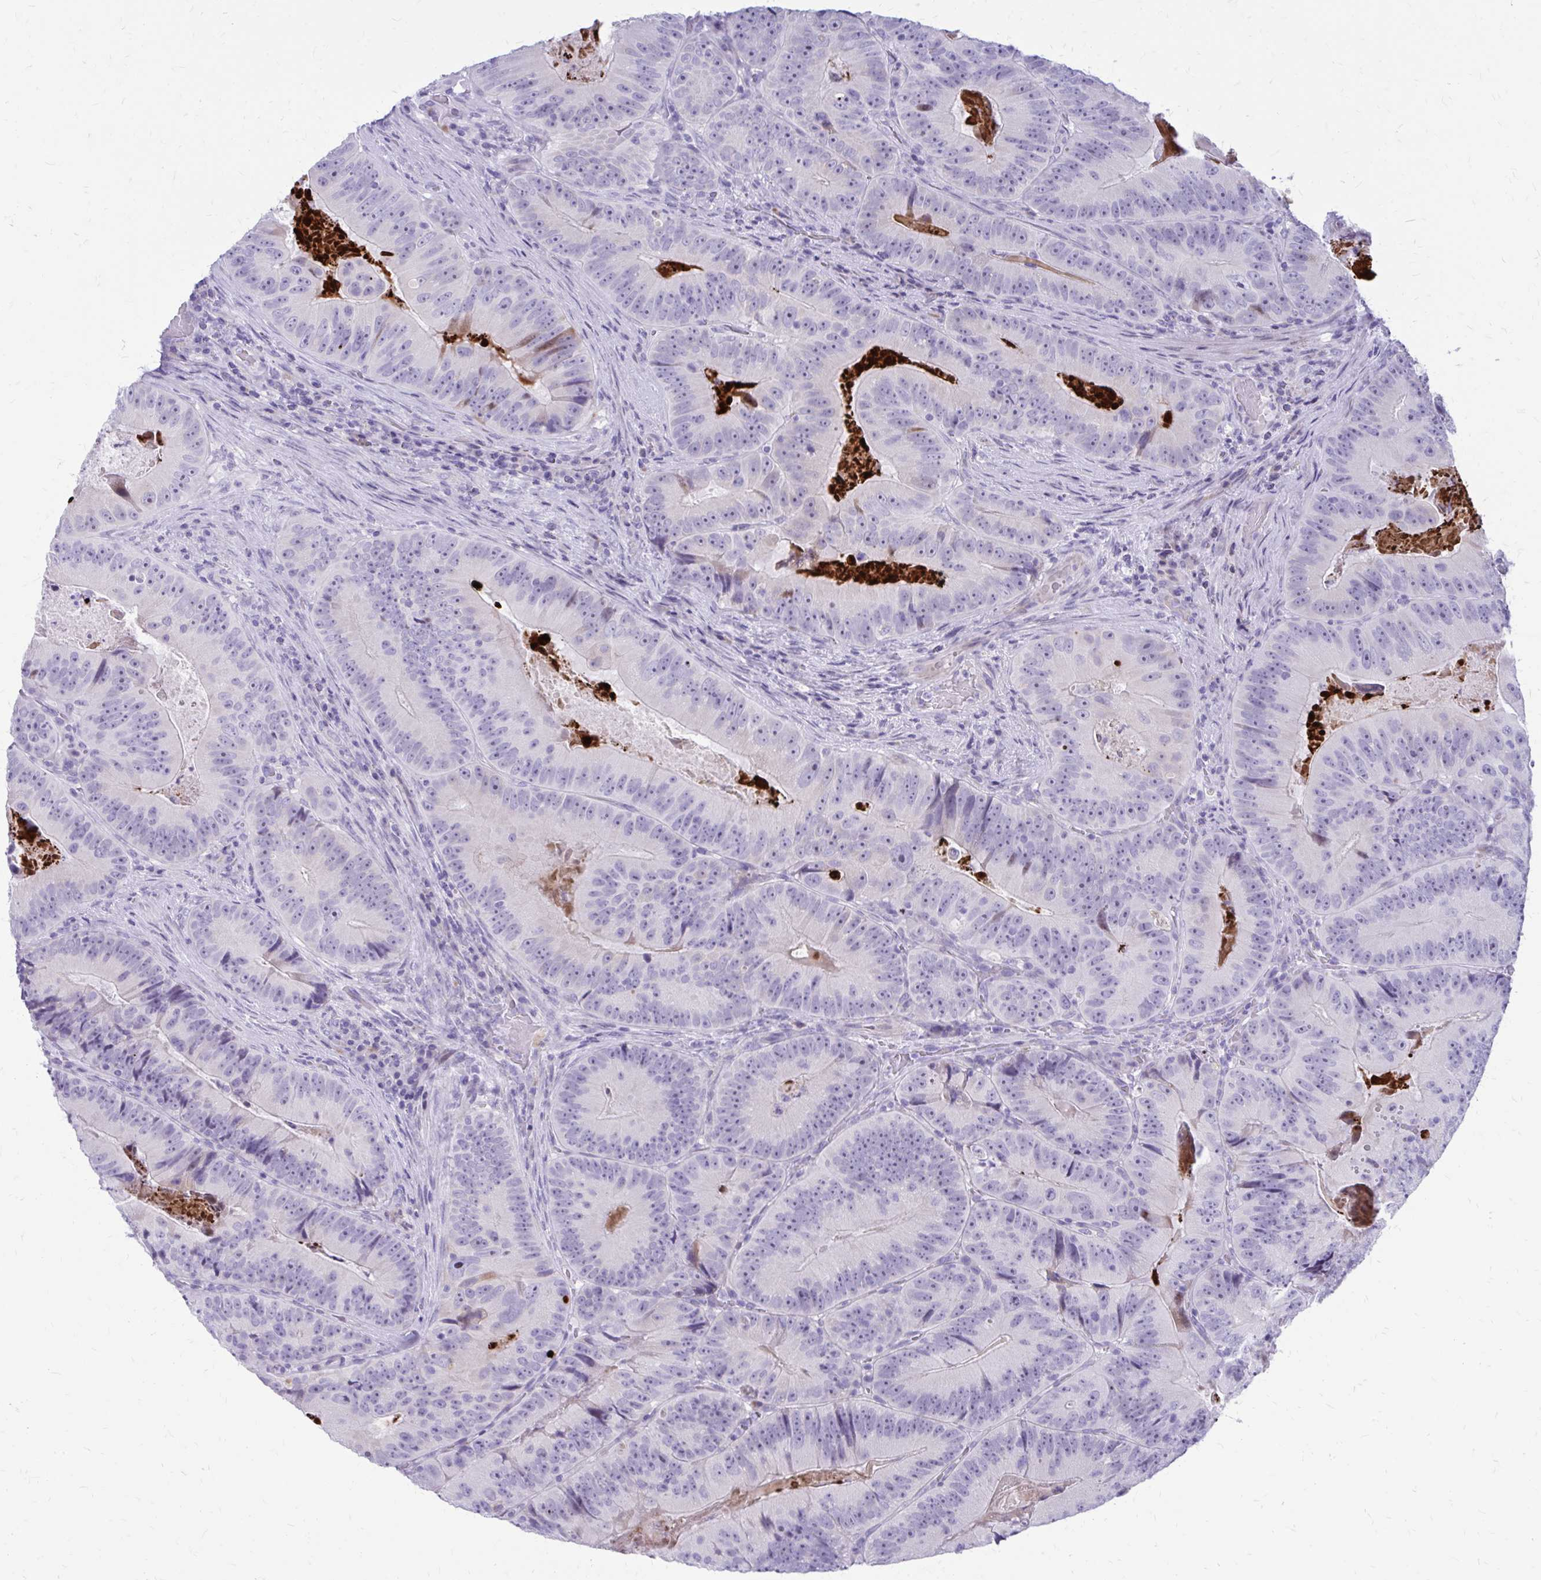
{"staining": {"intensity": "negative", "quantity": "none", "location": "none"}, "tissue": "colorectal cancer", "cell_type": "Tumor cells", "image_type": "cancer", "snomed": [{"axis": "morphology", "description": "Adenocarcinoma, NOS"}, {"axis": "topography", "description": "Colon"}], "caption": "The IHC micrograph has no significant expression in tumor cells of colorectal cancer tissue.", "gene": "LCN15", "patient": {"sex": "female", "age": 86}}